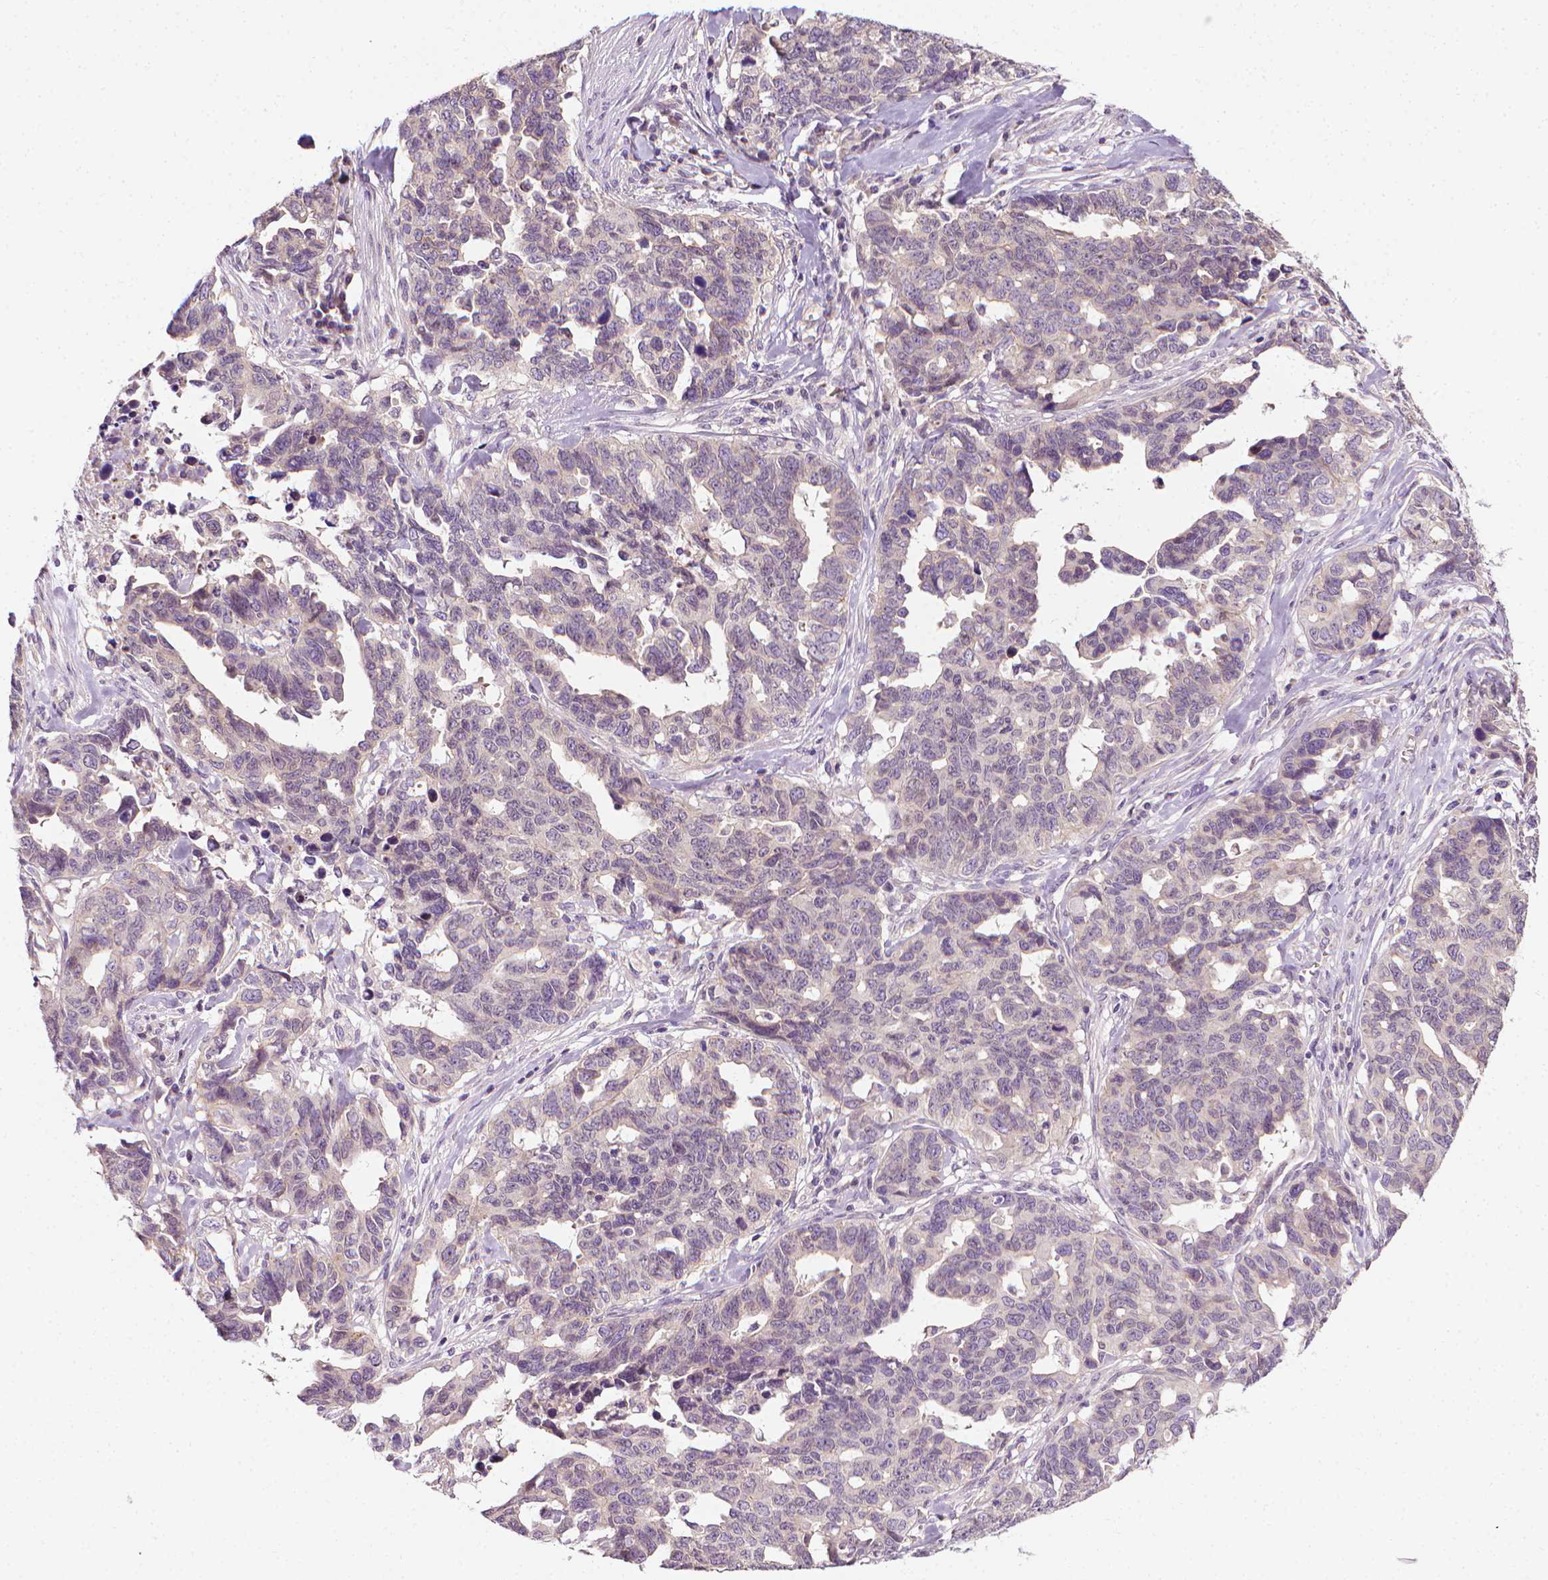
{"staining": {"intensity": "negative", "quantity": "none", "location": "none"}, "tissue": "ovarian cancer", "cell_type": "Tumor cells", "image_type": "cancer", "snomed": [{"axis": "morphology", "description": "Cystadenocarcinoma, serous, NOS"}, {"axis": "topography", "description": "Ovary"}], "caption": "Immunohistochemical staining of human ovarian cancer (serous cystadenocarcinoma) shows no significant positivity in tumor cells. Nuclei are stained in blue.", "gene": "MCOLN3", "patient": {"sex": "female", "age": 69}}